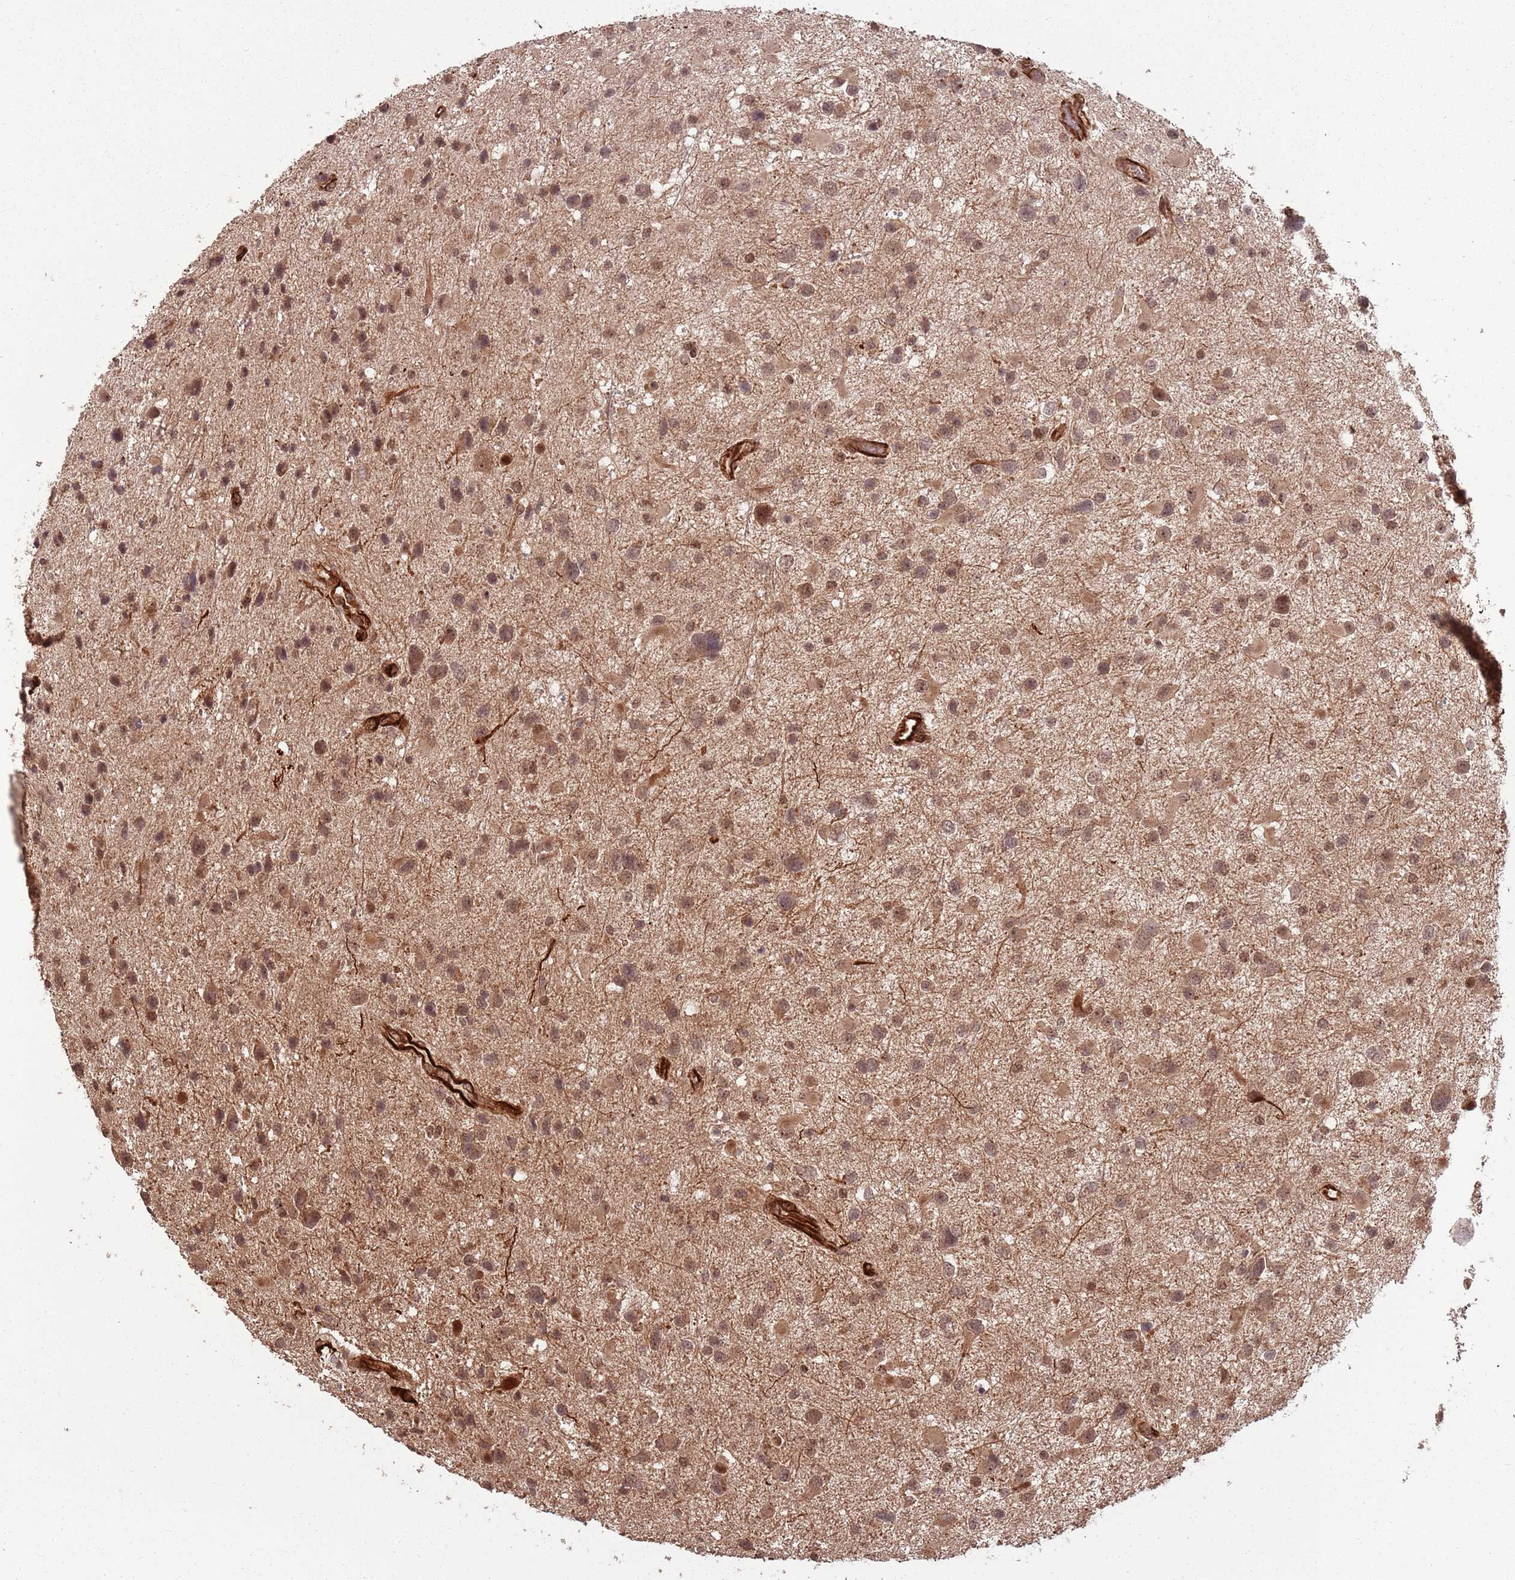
{"staining": {"intensity": "moderate", "quantity": ">75%", "location": "cytoplasmic/membranous,nuclear"}, "tissue": "glioma", "cell_type": "Tumor cells", "image_type": "cancer", "snomed": [{"axis": "morphology", "description": "Glioma, malignant, Low grade"}, {"axis": "topography", "description": "Brain"}], "caption": "DAB immunohistochemical staining of human malignant glioma (low-grade) displays moderate cytoplasmic/membranous and nuclear protein staining in about >75% of tumor cells.", "gene": "ADAMTS3", "patient": {"sex": "female", "age": 32}}